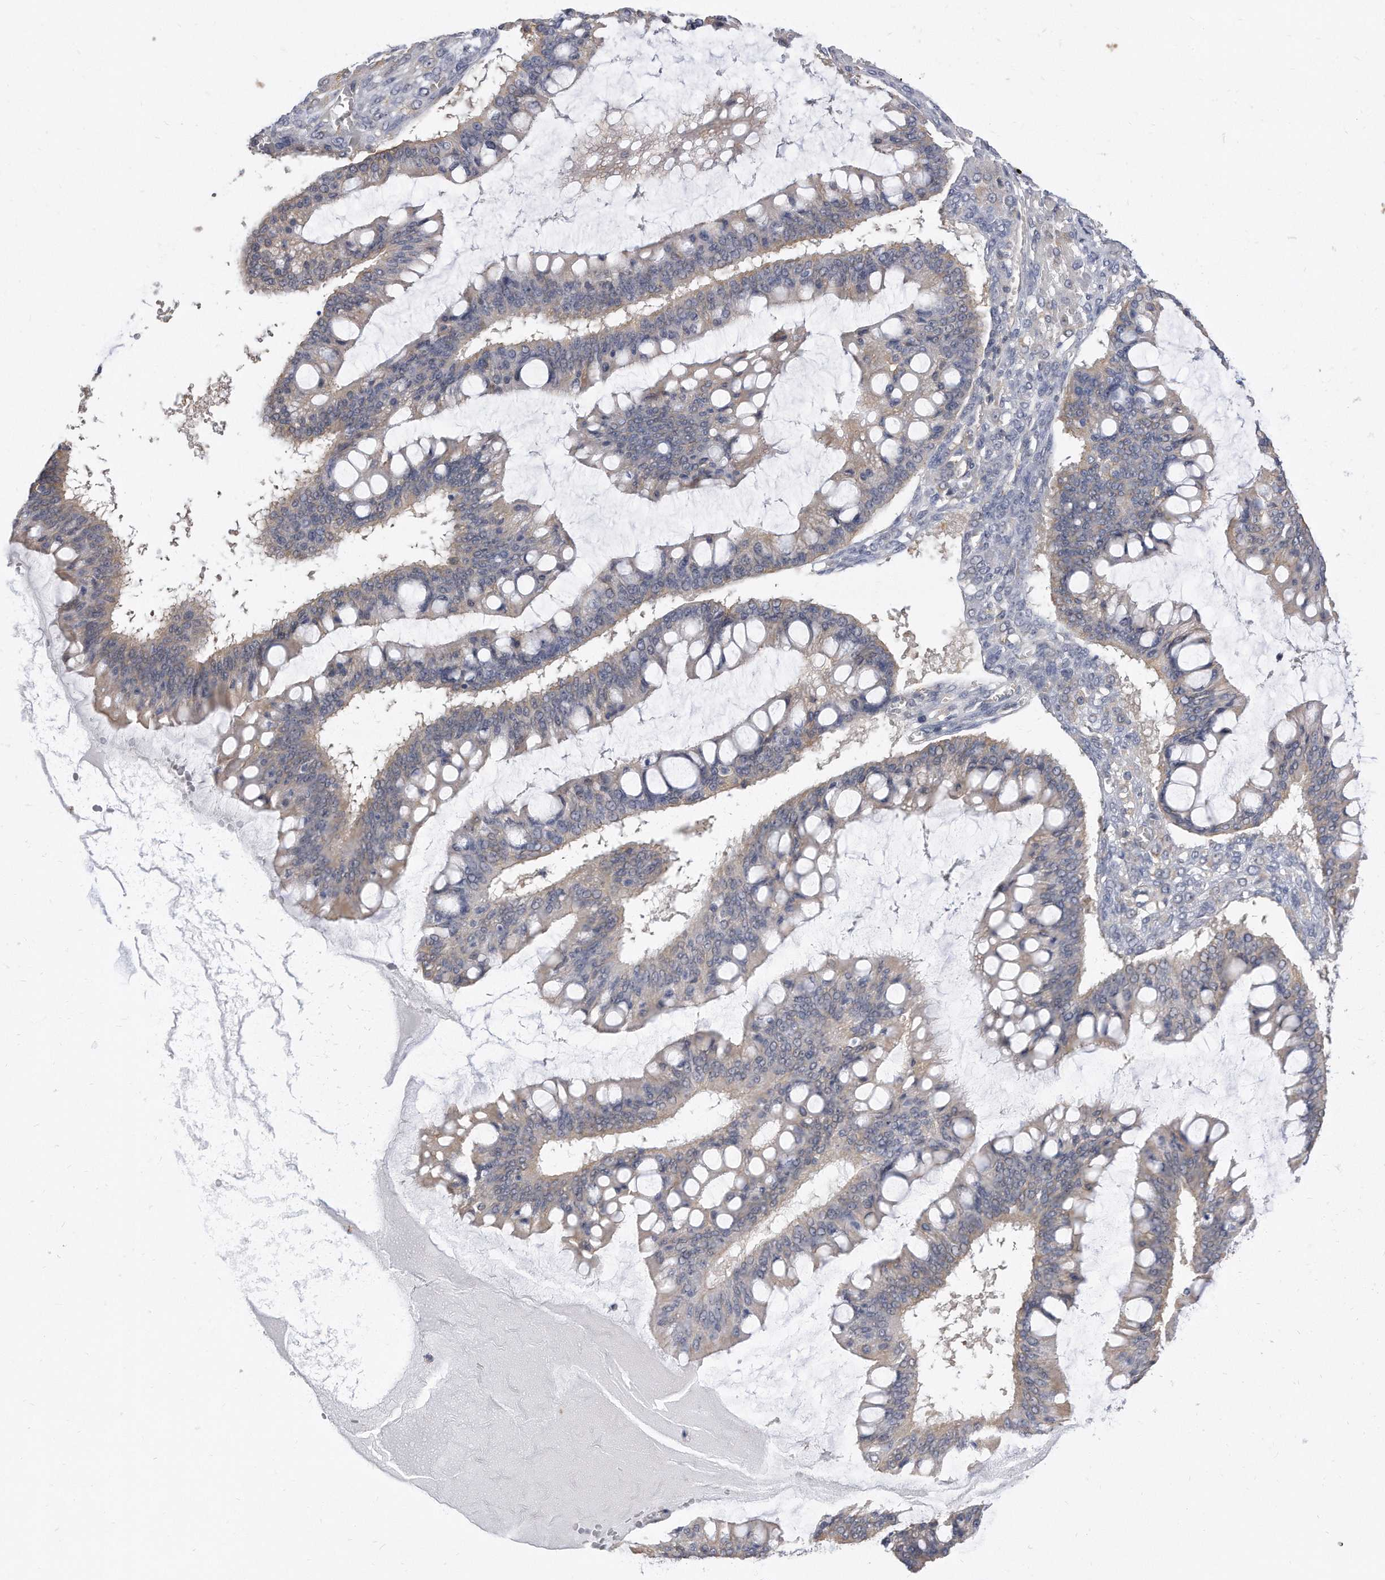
{"staining": {"intensity": "weak", "quantity": "<25%", "location": "cytoplasmic/membranous"}, "tissue": "ovarian cancer", "cell_type": "Tumor cells", "image_type": "cancer", "snomed": [{"axis": "morphology", "description": "Cystadenocarcinoma, mucinous, NOS"}, {"axis": "topography", "description": "Ovary"}], "caption": "Protein analysis of mucinous cystadenocarcinoma (ovarian) exhibits no significant expression in tumor cells.", "gene": "TCP1", "patient": {"sex": "female", "age": 73}}